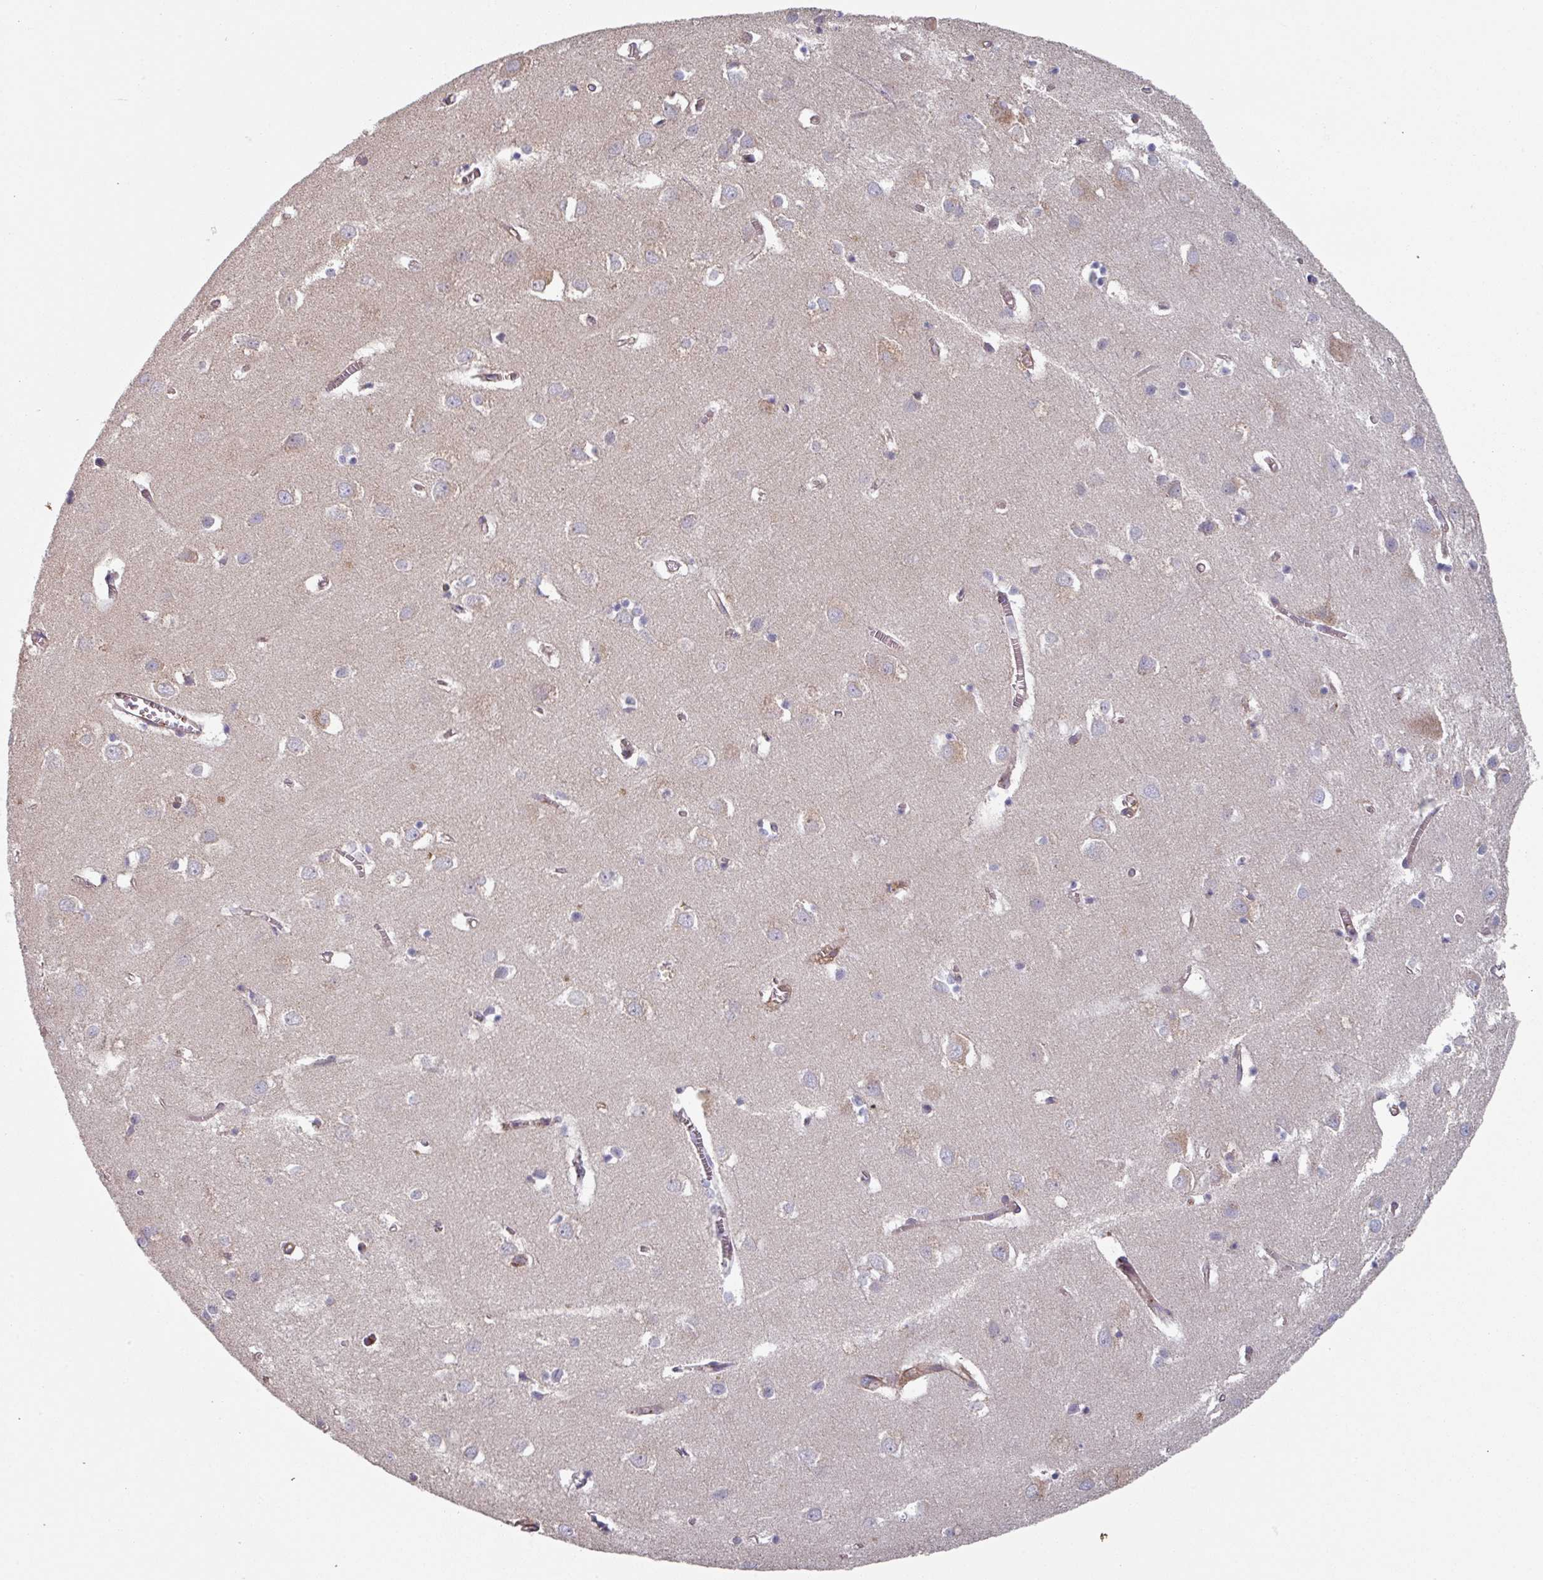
{"staining": {"intensity": "strong", "quantity": "<25%", "location": "cytoplasmic/membranous"}, "tissue": "cerebral cortex", "cell_type": "Endothelial cells", "image_type": "normal", "snomed": [{"axis": "morphology", "description": "Normal tissue, NOS"}, {"axis": "topography", "description": "Cerebral cortex"}], "caption": "Immunohistochemical staining of unremarkable human cerebral cortex exhibits medium levels of strong cytoplasmic/membranous expression in about <25% of endothelial cells. (brown staining indicates protein expression, while blue staining denotes nuclei).", "gene": "GSTA1", "patient": {"sex": "male", "age": 70}}